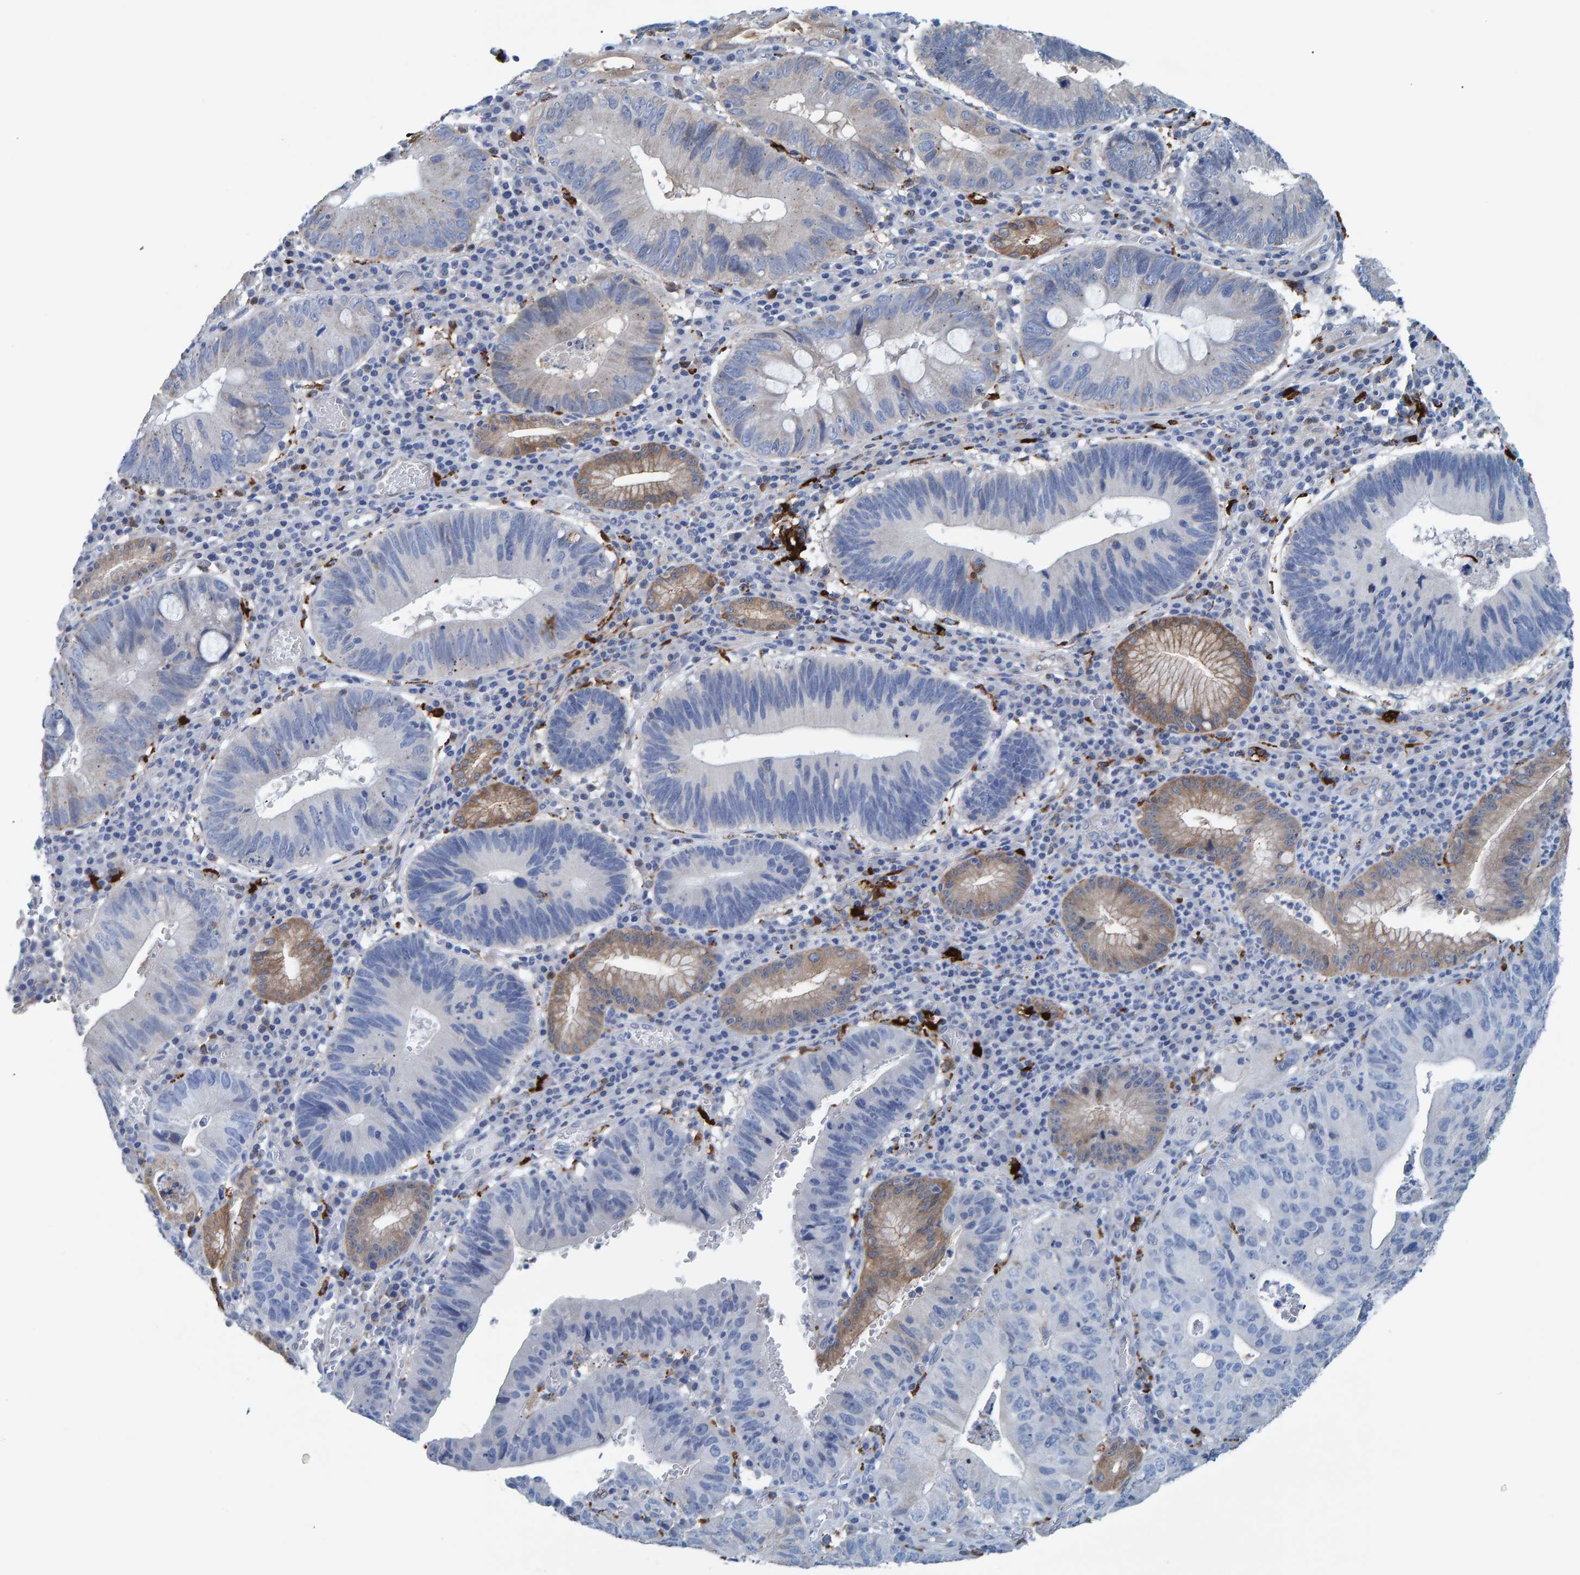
{"staining": {"intensity": "weak", "quantity": "25%-75%", "location": "cytoplasmic/membranous,nuclear"}, "tissue": "stomach cancer", "cell_type": "Tumor cells", "image_type": "cancer", "snomed": [{"axis": "morphology", "description": "Adenocarcinoma, NOS"}, {"axis": "topography", "description": "Stomach"}], "caption": "Tumor cells exhibit low levels of weak cytoplasmic/membranous and nuclear positivity in approximately 25%-75% of cells in stomach cancer.", "gene": "IDO1", "patient": {"sex": "male", "age": 59}}